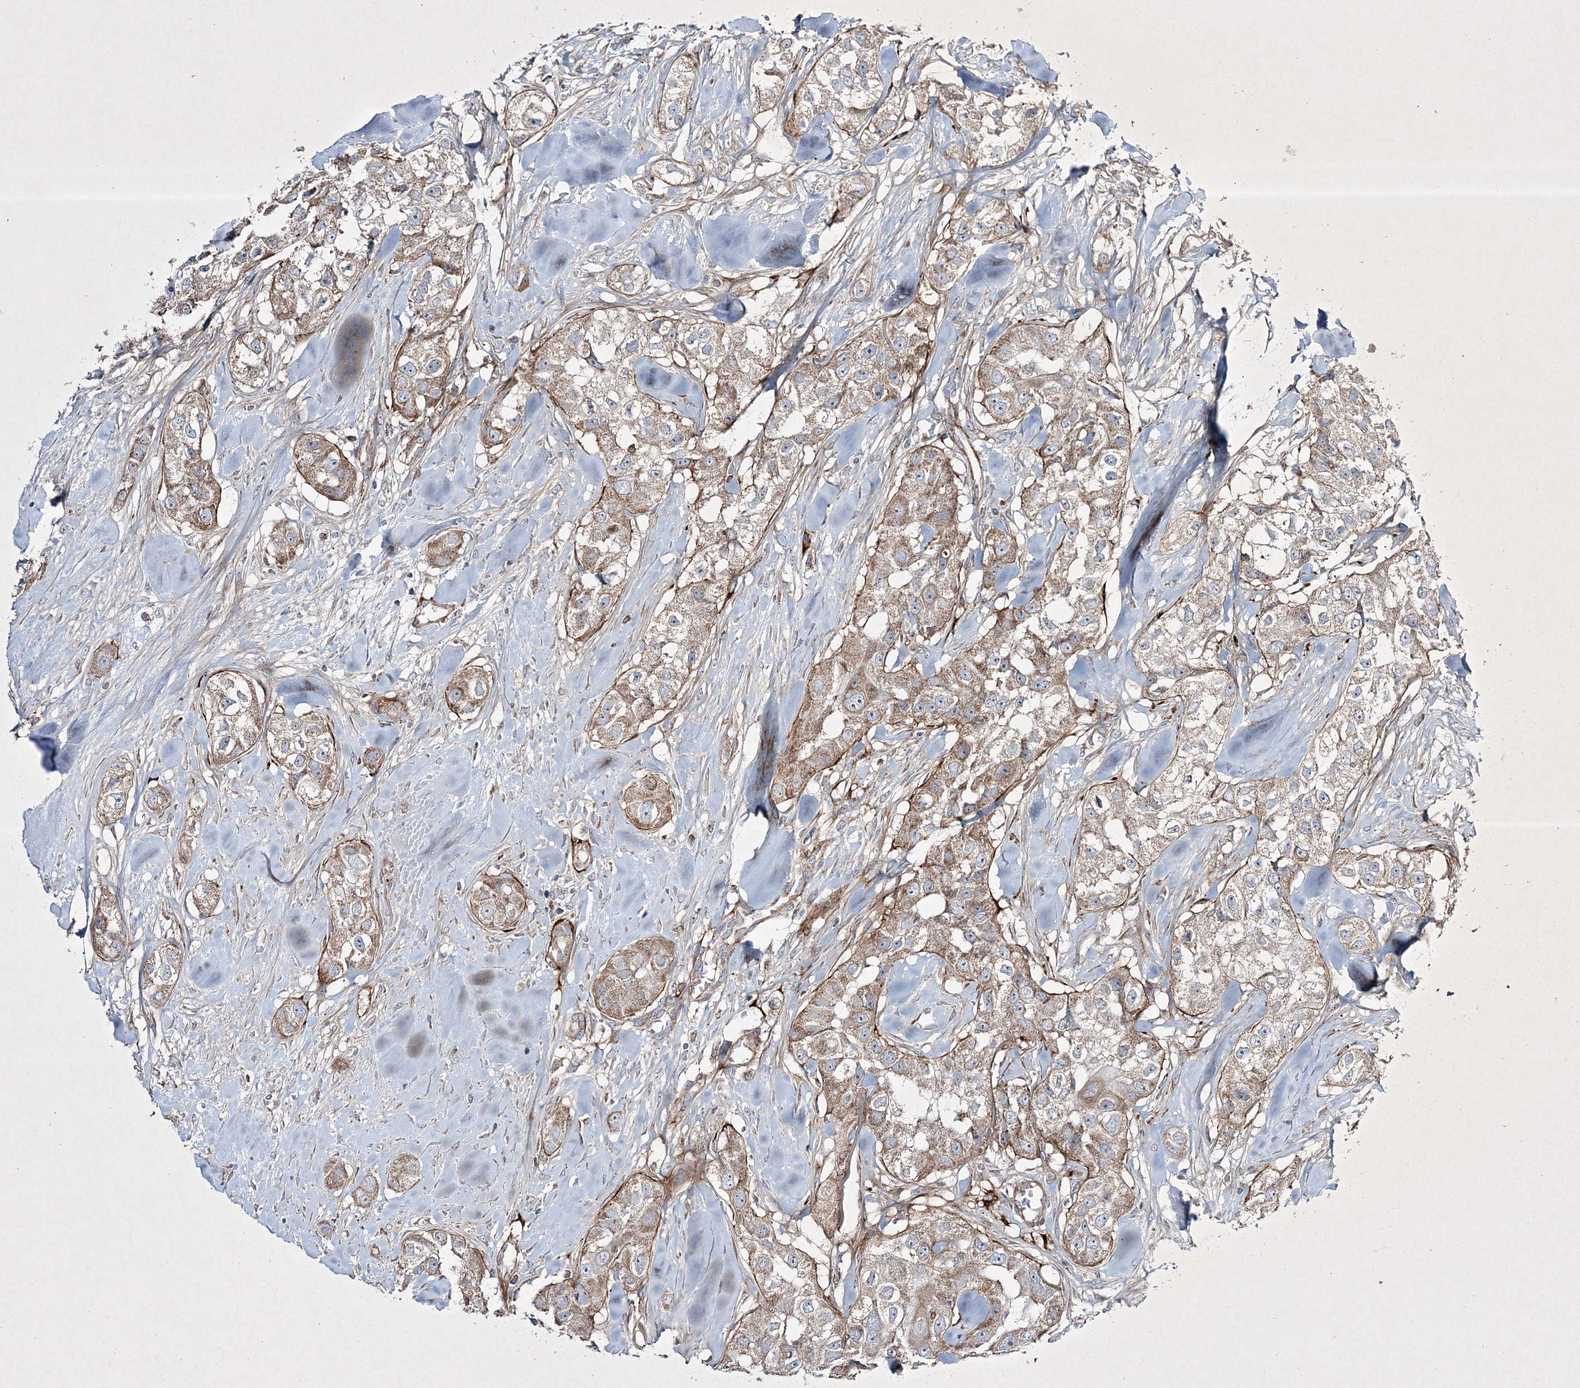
{"staining": {"intensity": "moderate", "quantity": ">75%", "location": "cytoplasmic/membranous"}, "tissue": "head and neck cancer", "cell_type": "Tumor cells", "image_type": "cancer", "snomed": [{"axis": "morphology", "description": "Normal tissue, NOS"}, {"axis": "morphology", "description": "Squamous cell carcinoma, NOS"}, {"axis": "topography", "description": "Skeletal muscle"}, {"axis": "topography", "description": "Head-Neck"}], "caption": "DAB (3,3'-diaminobenzidine) immunohistochemical staining of human head and neck cancer (squamous cell carcinoma) shows moderate cytoplasmic/membranous protein expression in approximately >75% of tumor cells. (Brightfield microscopy of DAB IHC at high magnification).", "gene": "RICTOR", "patient": {"sex": "male", "age": 51}}